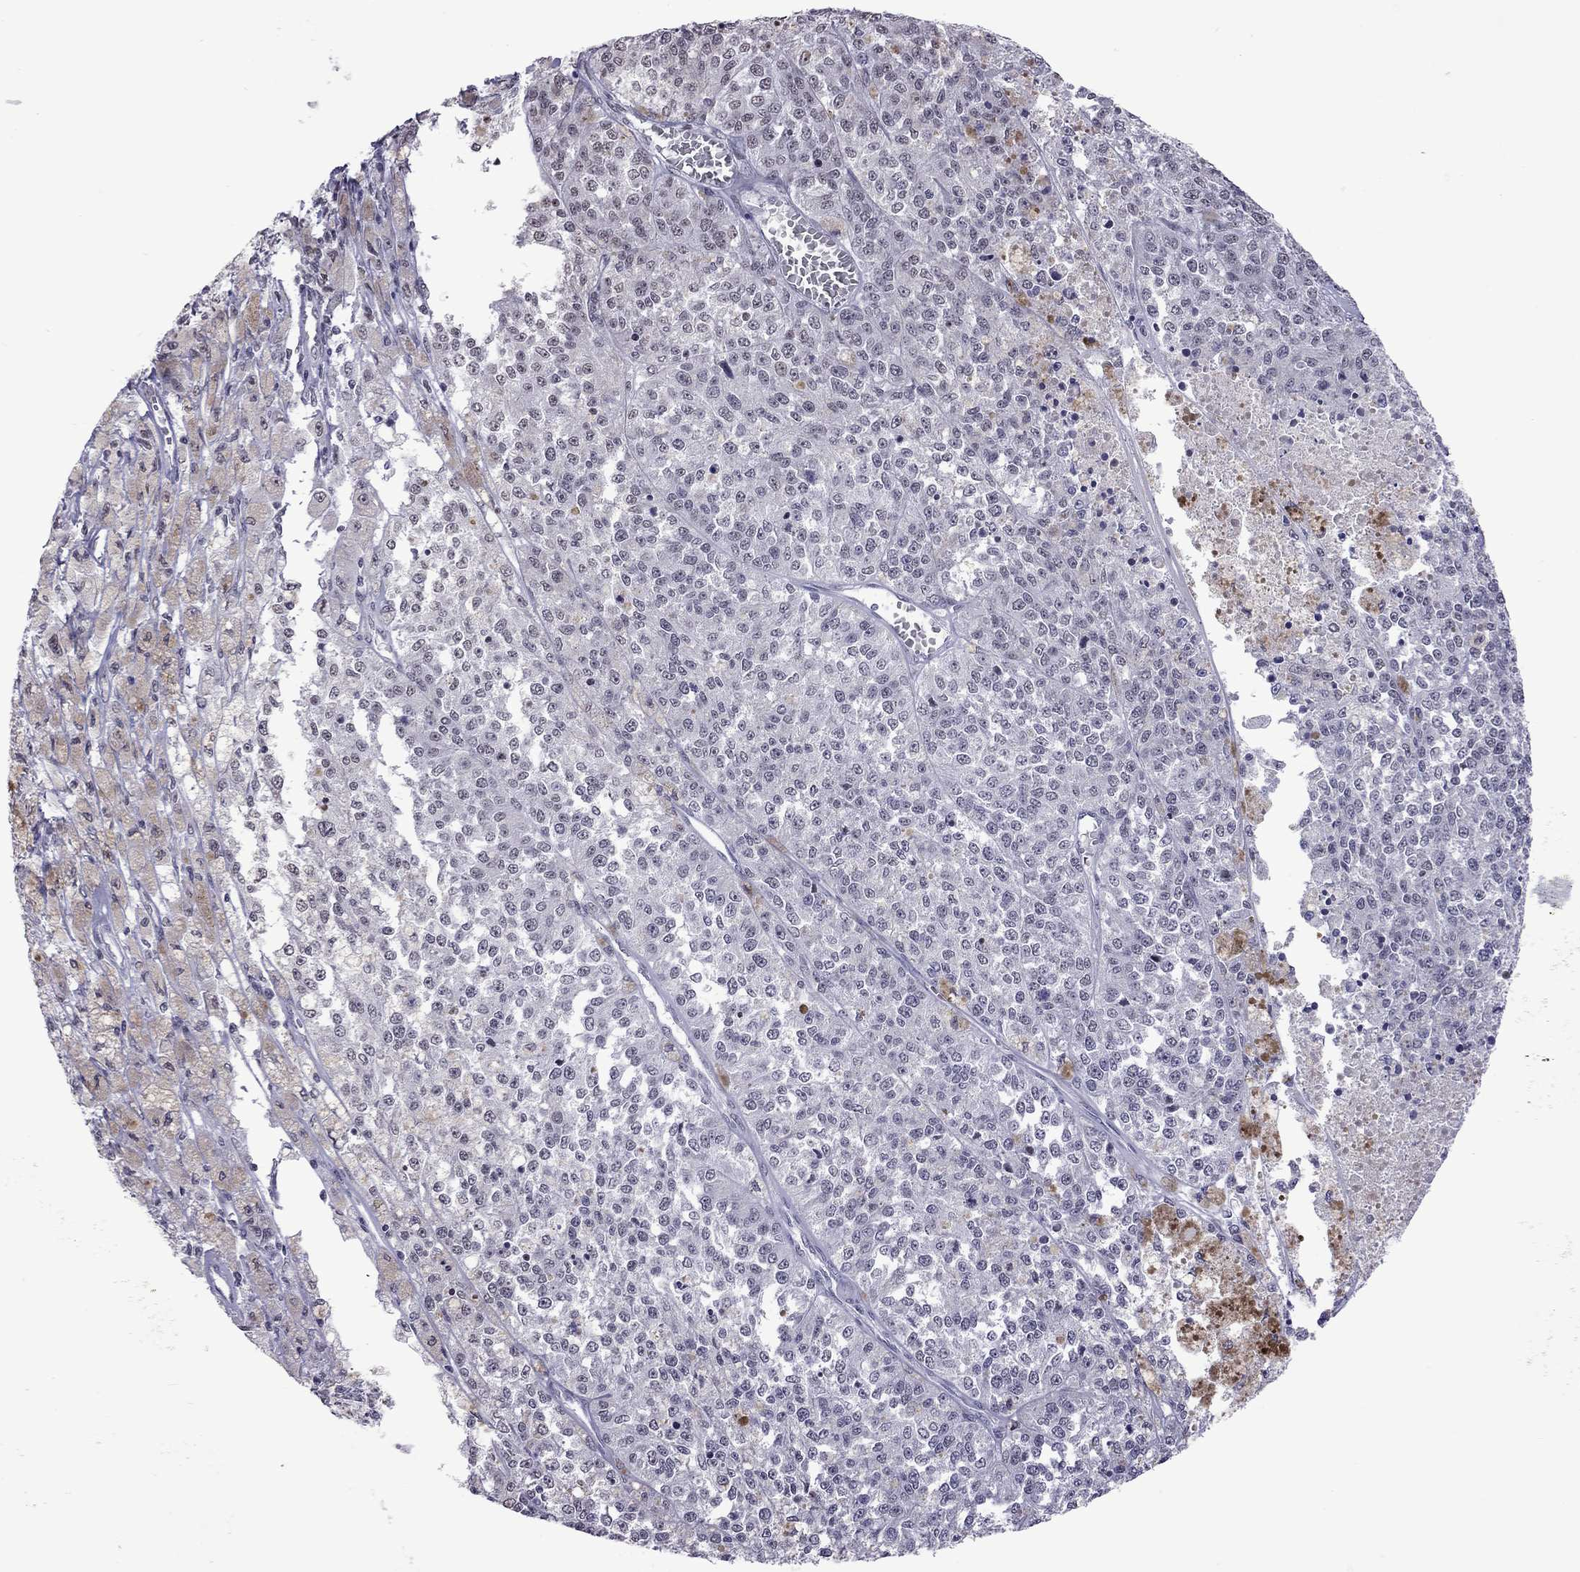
{"staining": {"intensity": "negative", "quantity": "none", "location": "none"}, "tissue": "melanoma", "cell_type": "Tumor cells", "image_type": "cancer", "snomed": [{"axis": "morphology", "description": "Malignant melanoma, Metastatic site"}, {"axis": "topography", "description": "Lymph node"}], "caption": "The photomicrograph displays no staining of tumor cells in melanoma.", "gene": "PPP1R3A", "patient": {"sex": "female", "age": 64}}